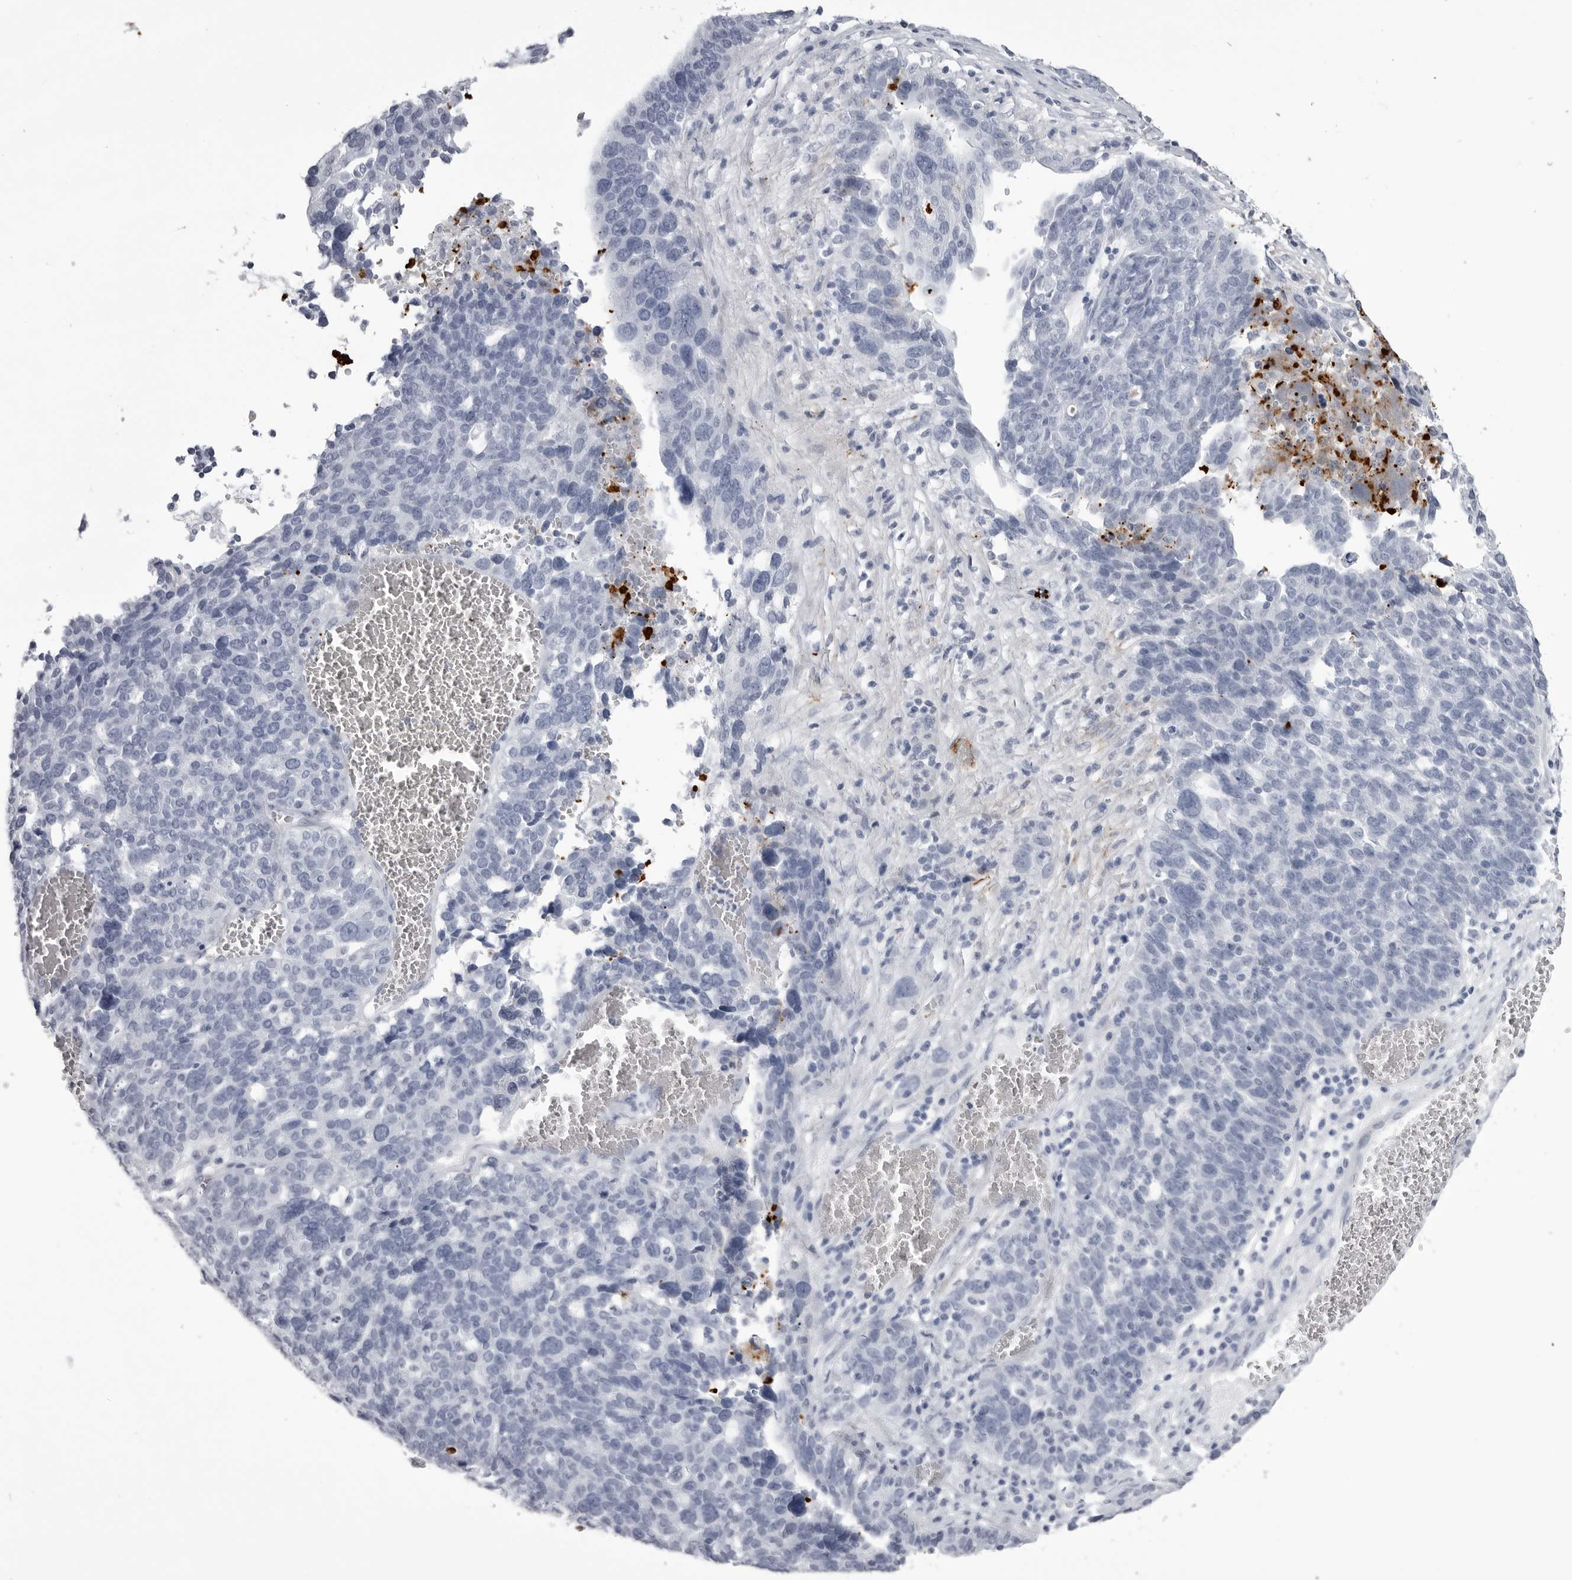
{"staining": {"intensity": "negative", "quantity": "none", "location": "none"}, "tissue": "ovarian cancer", "cell_type": "Tumor cells", "image_type": "cancer", "snomed": [{"axis": "morphology", "description": "Cystadenocarcinoma, serous, NOS"}, {"axis": "topography", "description": "Ovary"}], "caption": "High power microscopy micrograph of an IHC photomicrograph of serous cystadenocarcinoma (ovarian), revealing no significant staining in tumor cells.", "gene": "COL26A1", "patient": {"sex": "female", "age": 59}}